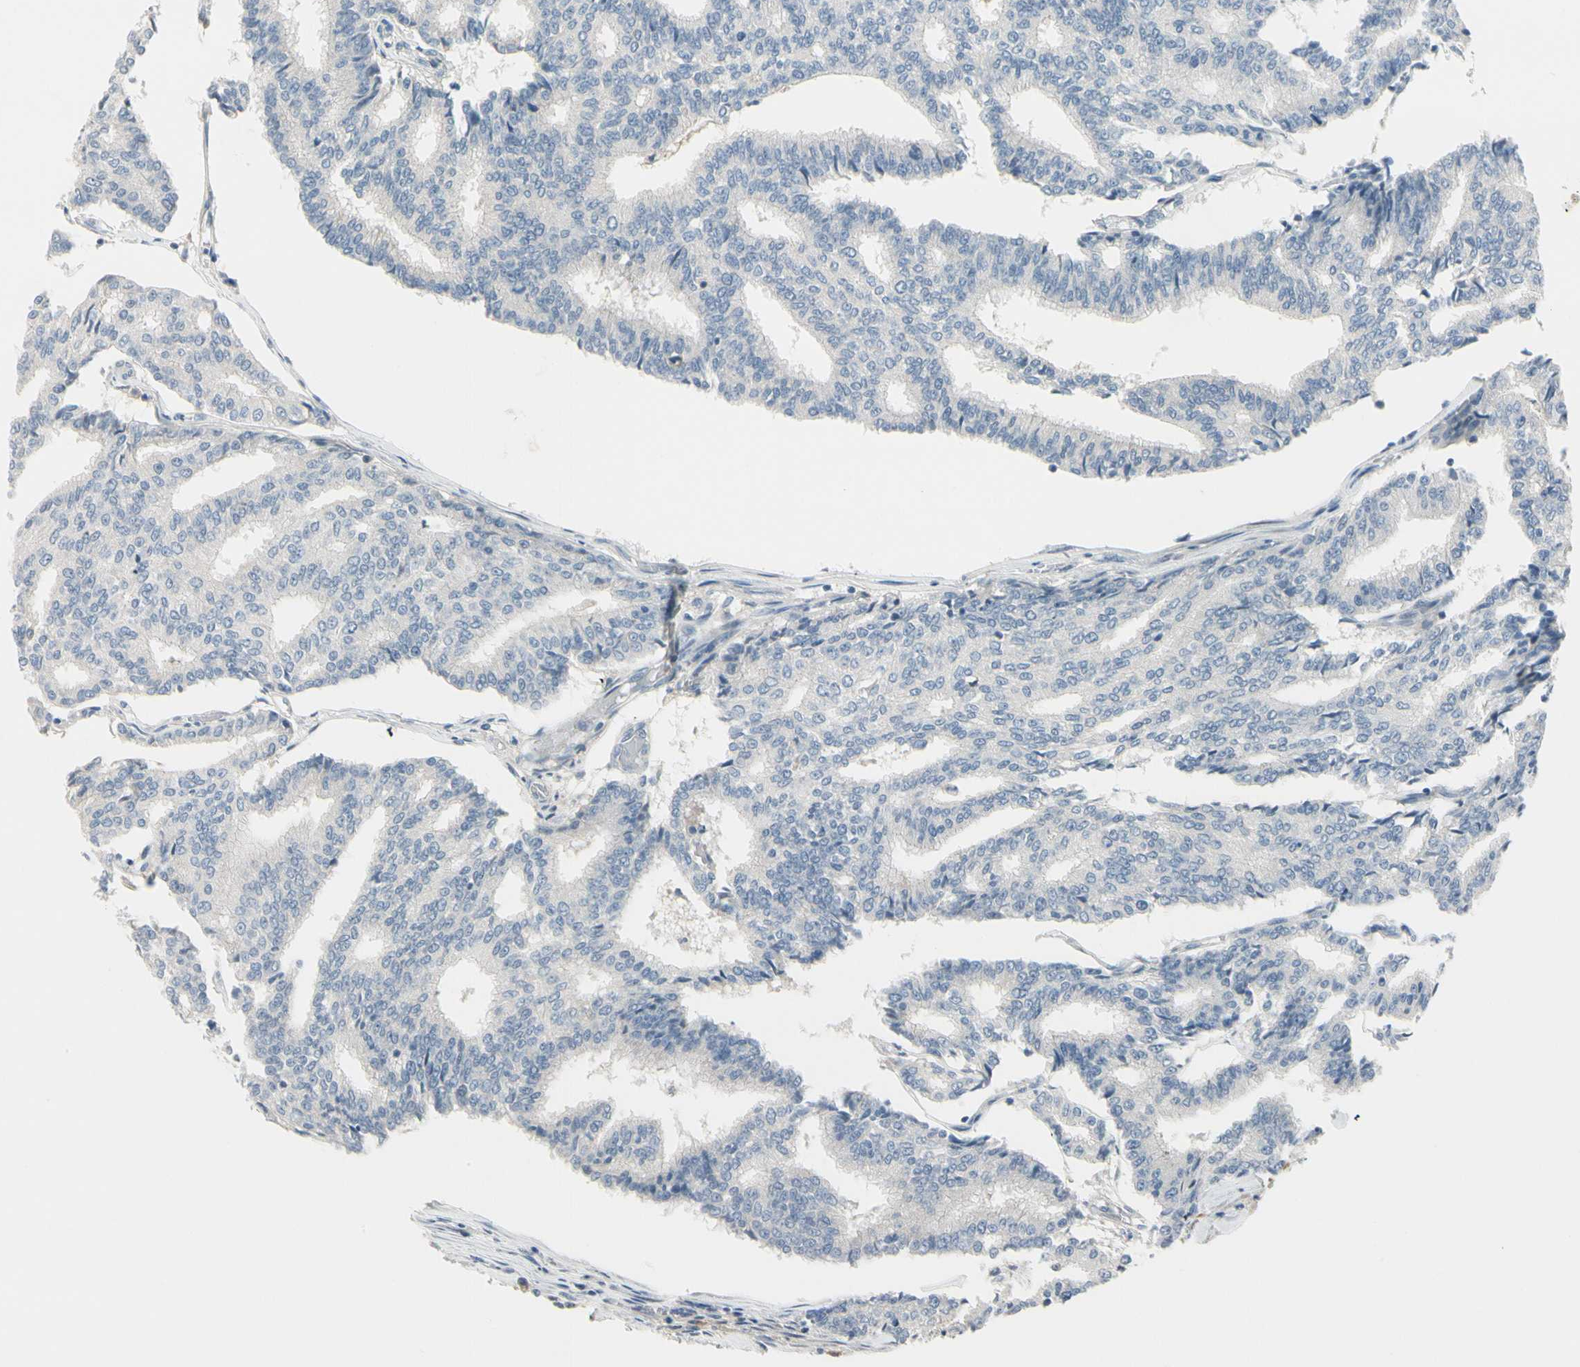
{"staining": {"intensity": "negative", "quantity": "none", "location": "none"}, "tissue": "prostate cancer", "cell_type": "Tumor cells", "image_type": "cancer", "snomed": [{"axis": "morphology", "description": "Adenocarcinoma, High grade"}, {"axis": "topography", "description": "Prostate"}], "caption": "There is no significant expression in tumor cells of prostate cancer.", "gene": "CYP2E1", "patient": {"sex": "male", "age": 55}}